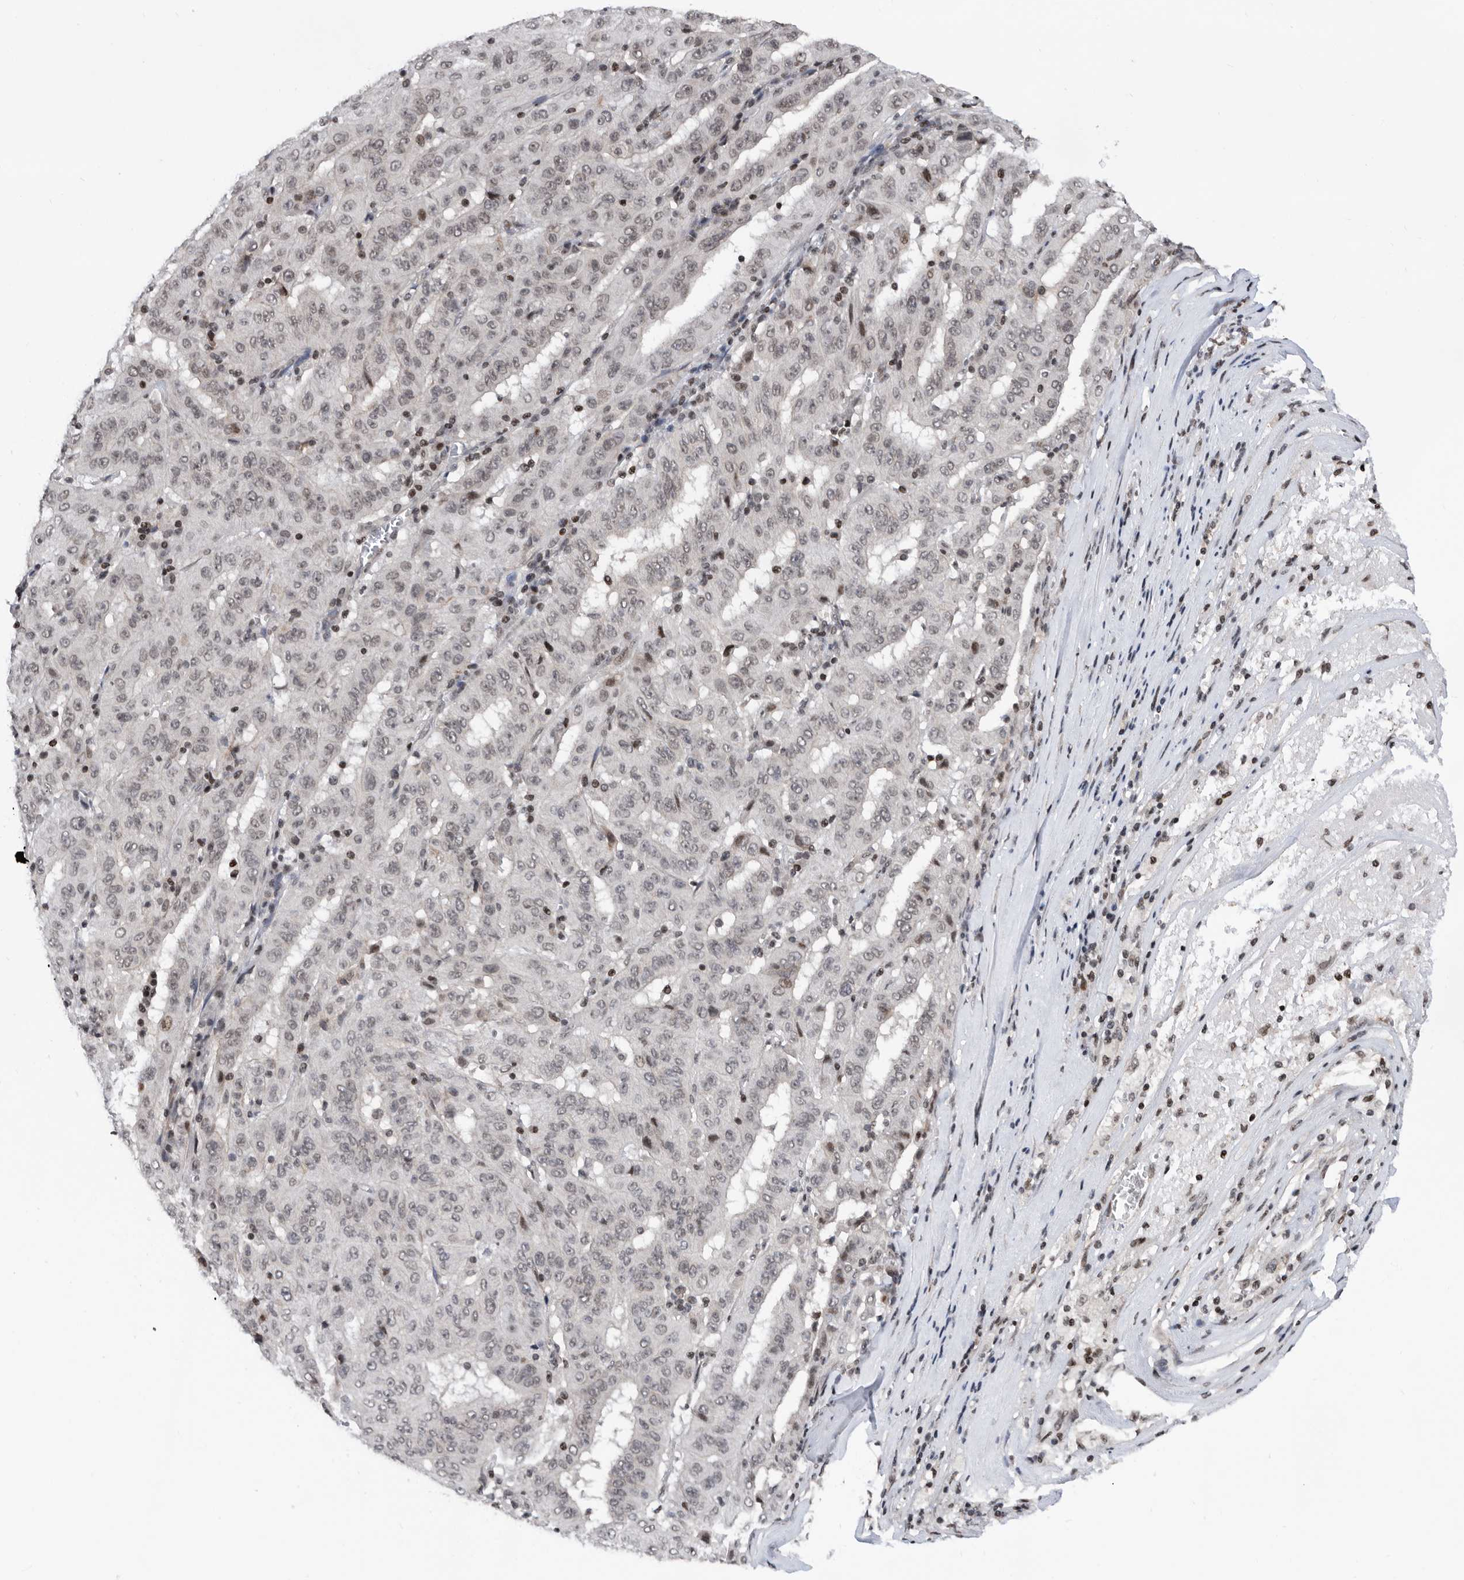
{"staining": {"intensity": "weak", "quantity": "<25%", "location": "nuclear"}, "tissue": "pancreatic cancer", "cell_type": "Tumor cells", "image_type": "cancer", "snomed": [{"axis": "morphology", "description": "Adenocarcinoma, NOS"}, {"axis": "topography", "description": "Pancreas"}], "caption": "Image shows no protein positivity in tumor cells of adenocarcinoma (pancreatic) tissue.", "gene": "SNRNP48", "patient": {"sex": "male", "age": 63}}